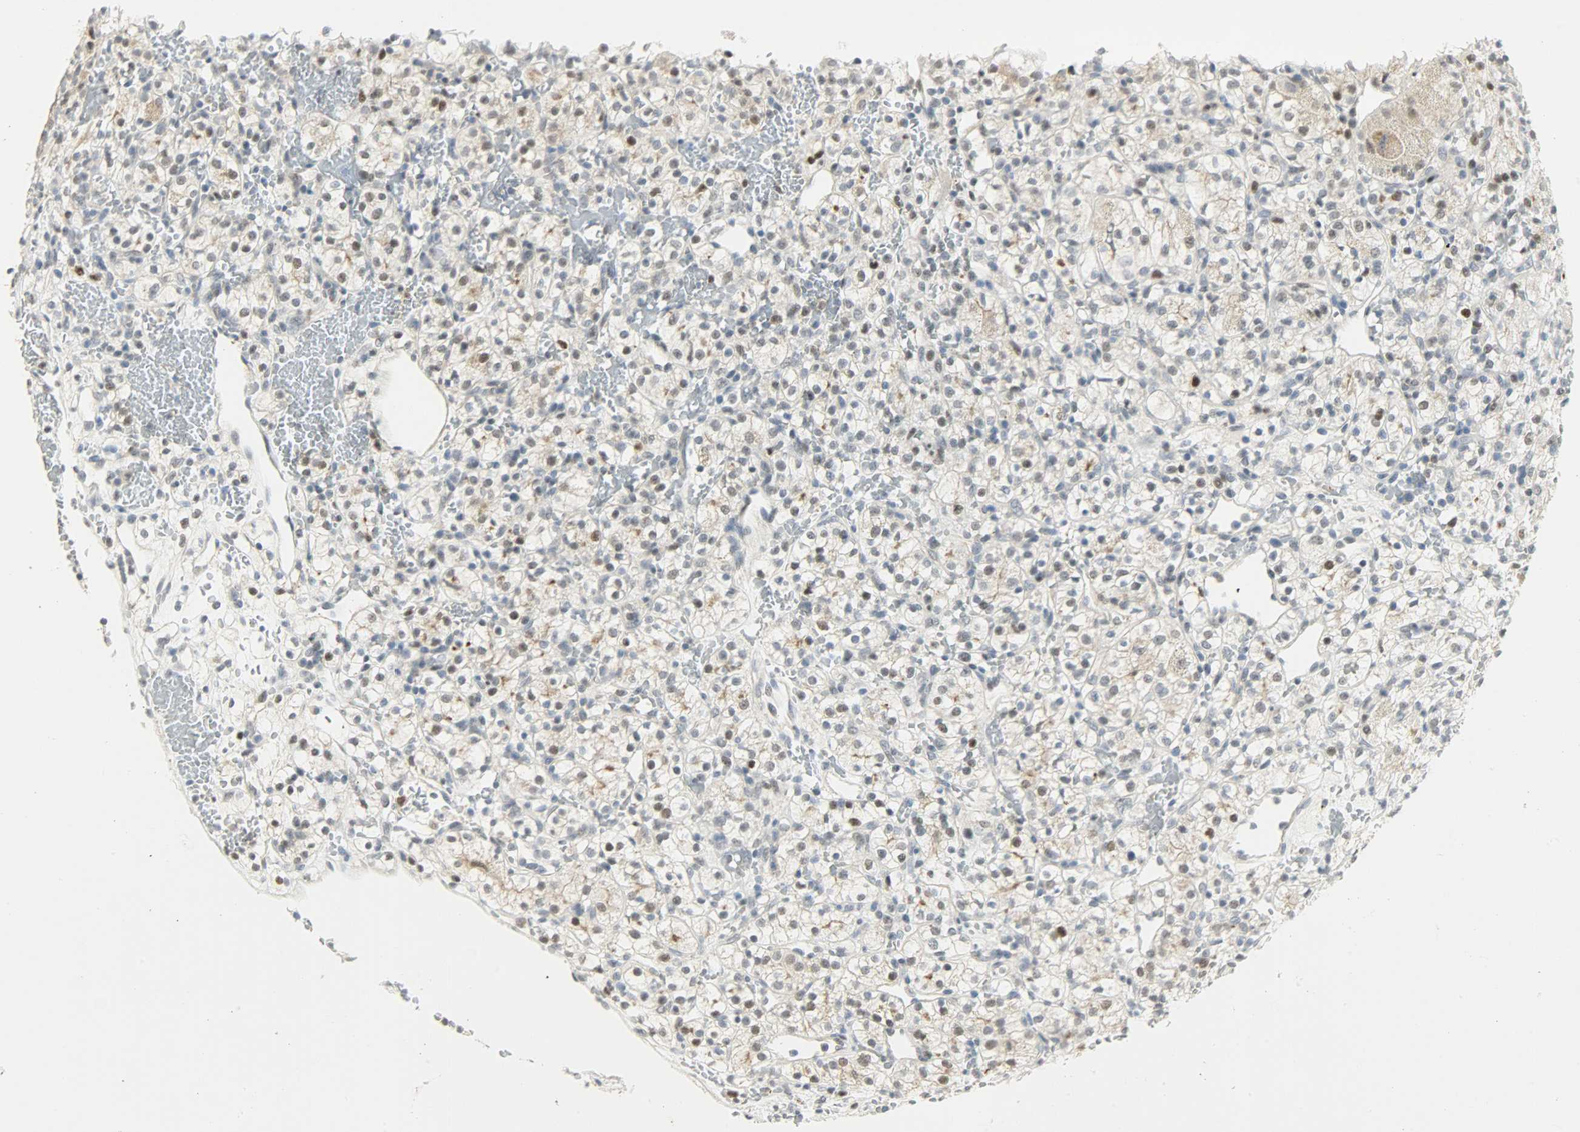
{"staining": {"intensity": "weak", "quantity": "25%-75%", "location": "nuclear"}, "tissue": "renal cancer", "cell_type": "Tumor cells", "image_type": "cancer", "snomed": [{"axis": "morphology", "description": "Adenocarcinoma, NOS"}, {"axis": "topography", "description": "Kidney"}], "caption": "Human renal cancer (adenocarcinoma) stained with a protein marker displays weak staining in tumor cells.", "gene": "PPARG", "patient": {"sex": "female", "age": 60}}